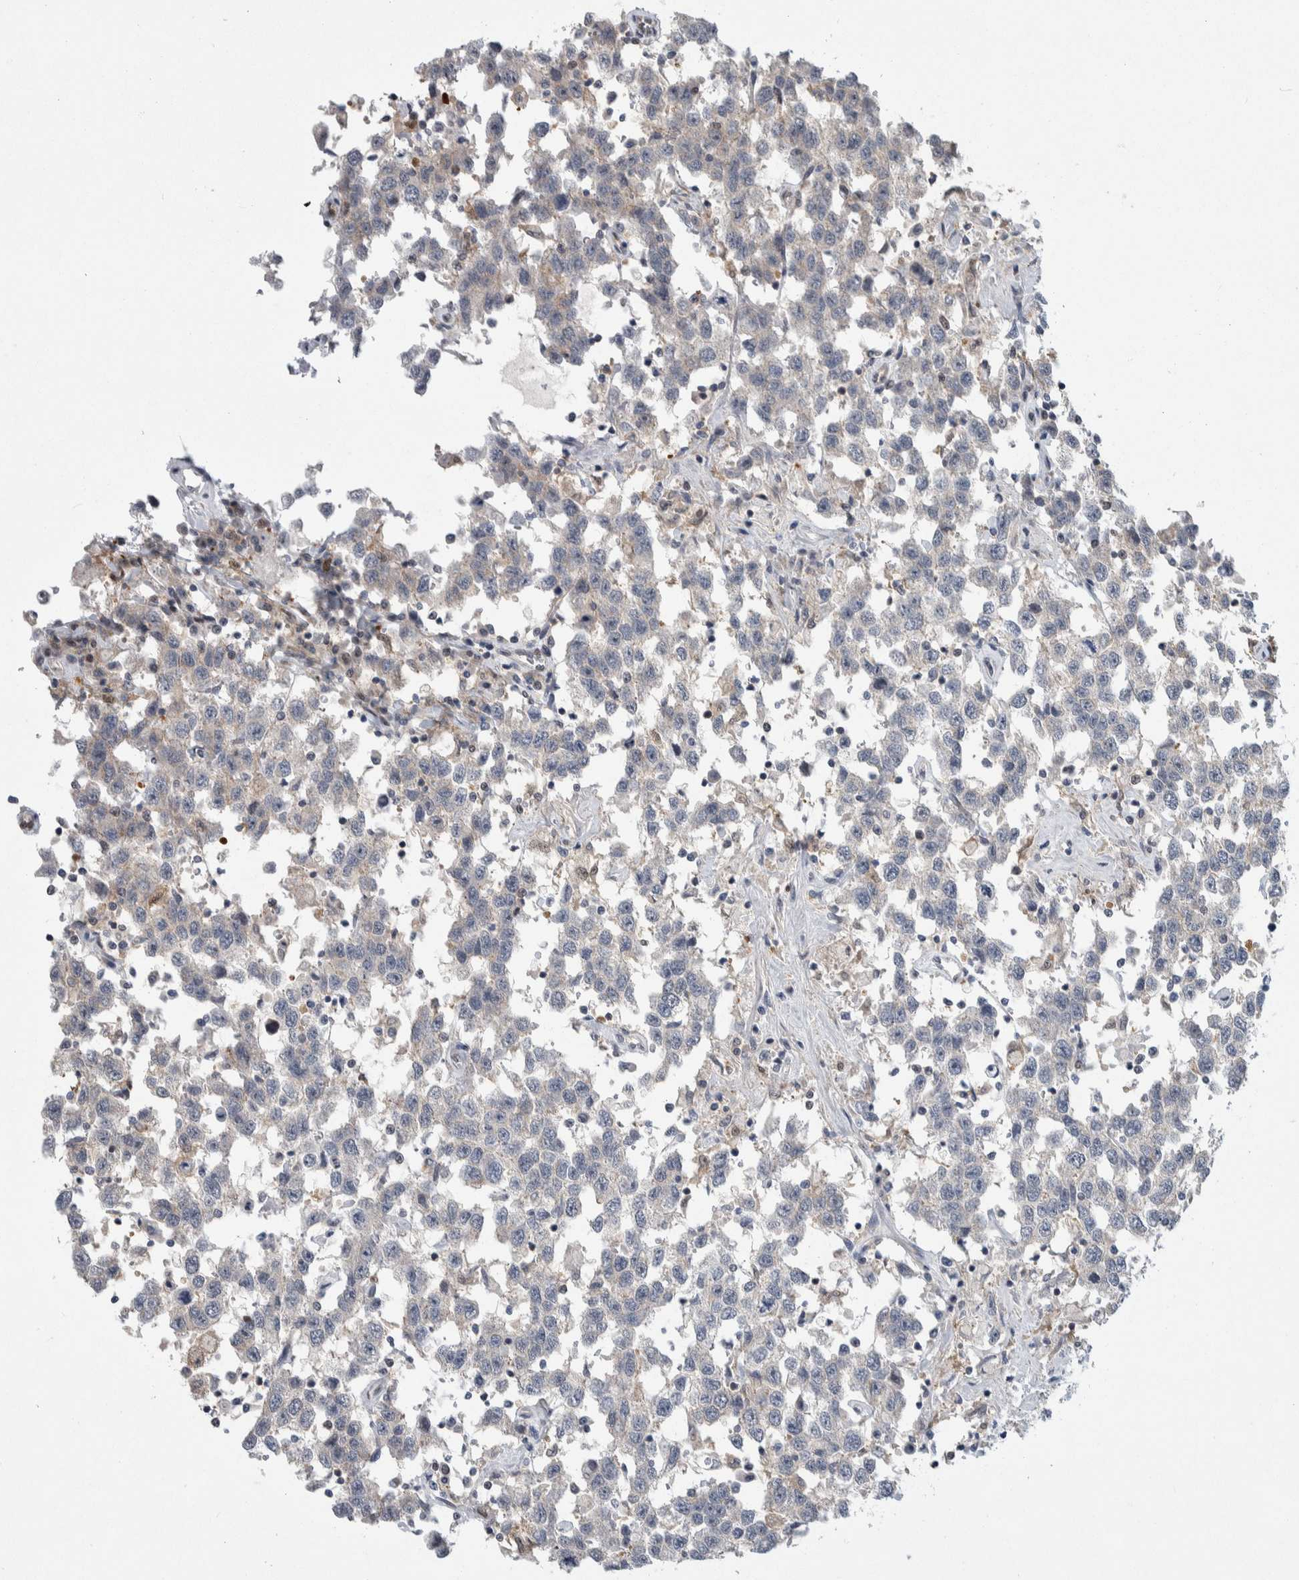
{"staining": {"intensity": "negative", "quantity": "none", "location": "none"}, "tissue": "testis cancer", "cell_type": "Tumor cells", "image_type": "cancer", "snomed": [{"axis": "morphology", "description": "Seminoma, NOS"}, {"axis": "topography", "description": "Testis"}], "caption": "A histopathology image of testis cancer (seminoma) stained for a protein displays no brown staining in tumor cells. The staining is performed using DAB (3,3'-diaminobenzidine) brown chromogen with nuclei counter-stained in using hematoxylin.", "gene": "PTPA", "patient": {"sex": "male", "age": 41}}